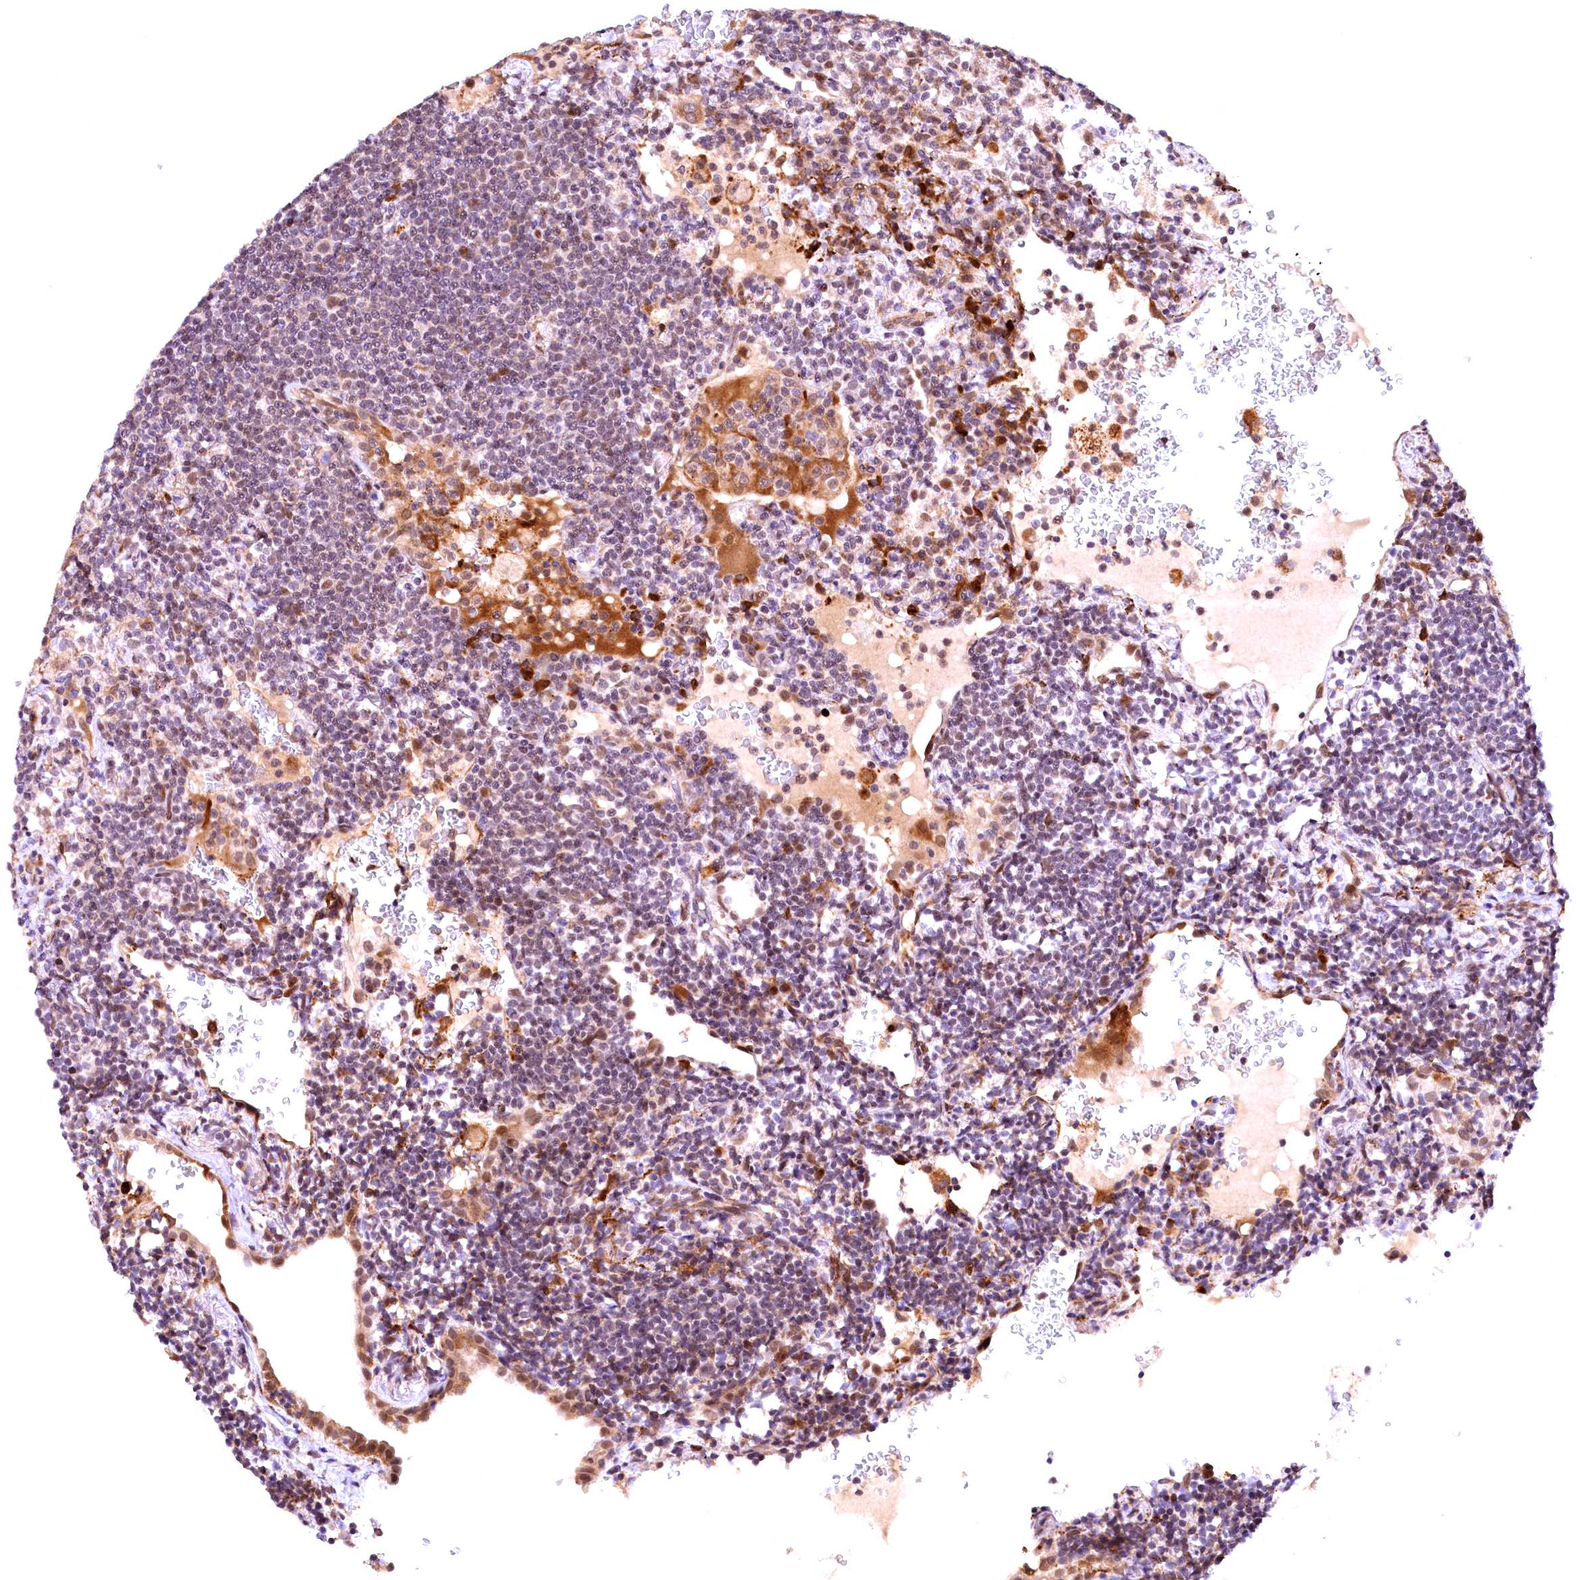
{"staining": {"intensity": "weak", "quantity": "<25%", "location": "nuclear"}, "tissue": "lymphoma", "cell_type": "Tumor cells", "image_type": "cancer", "snomed": [{"axis": "morphology", "description": "Malignant lymphoma, non-Hodgkin's type, Low grade"}, {"axis": "topography", "description": "Lung"}], "caption": "Low-grade malignant lymphoma, non-Hodgkin's type stained for a protein using IHC demonstrates no staining tumor cells.", "gene": "FBXO45", "patient": {"sex": "female", "age": 71}}